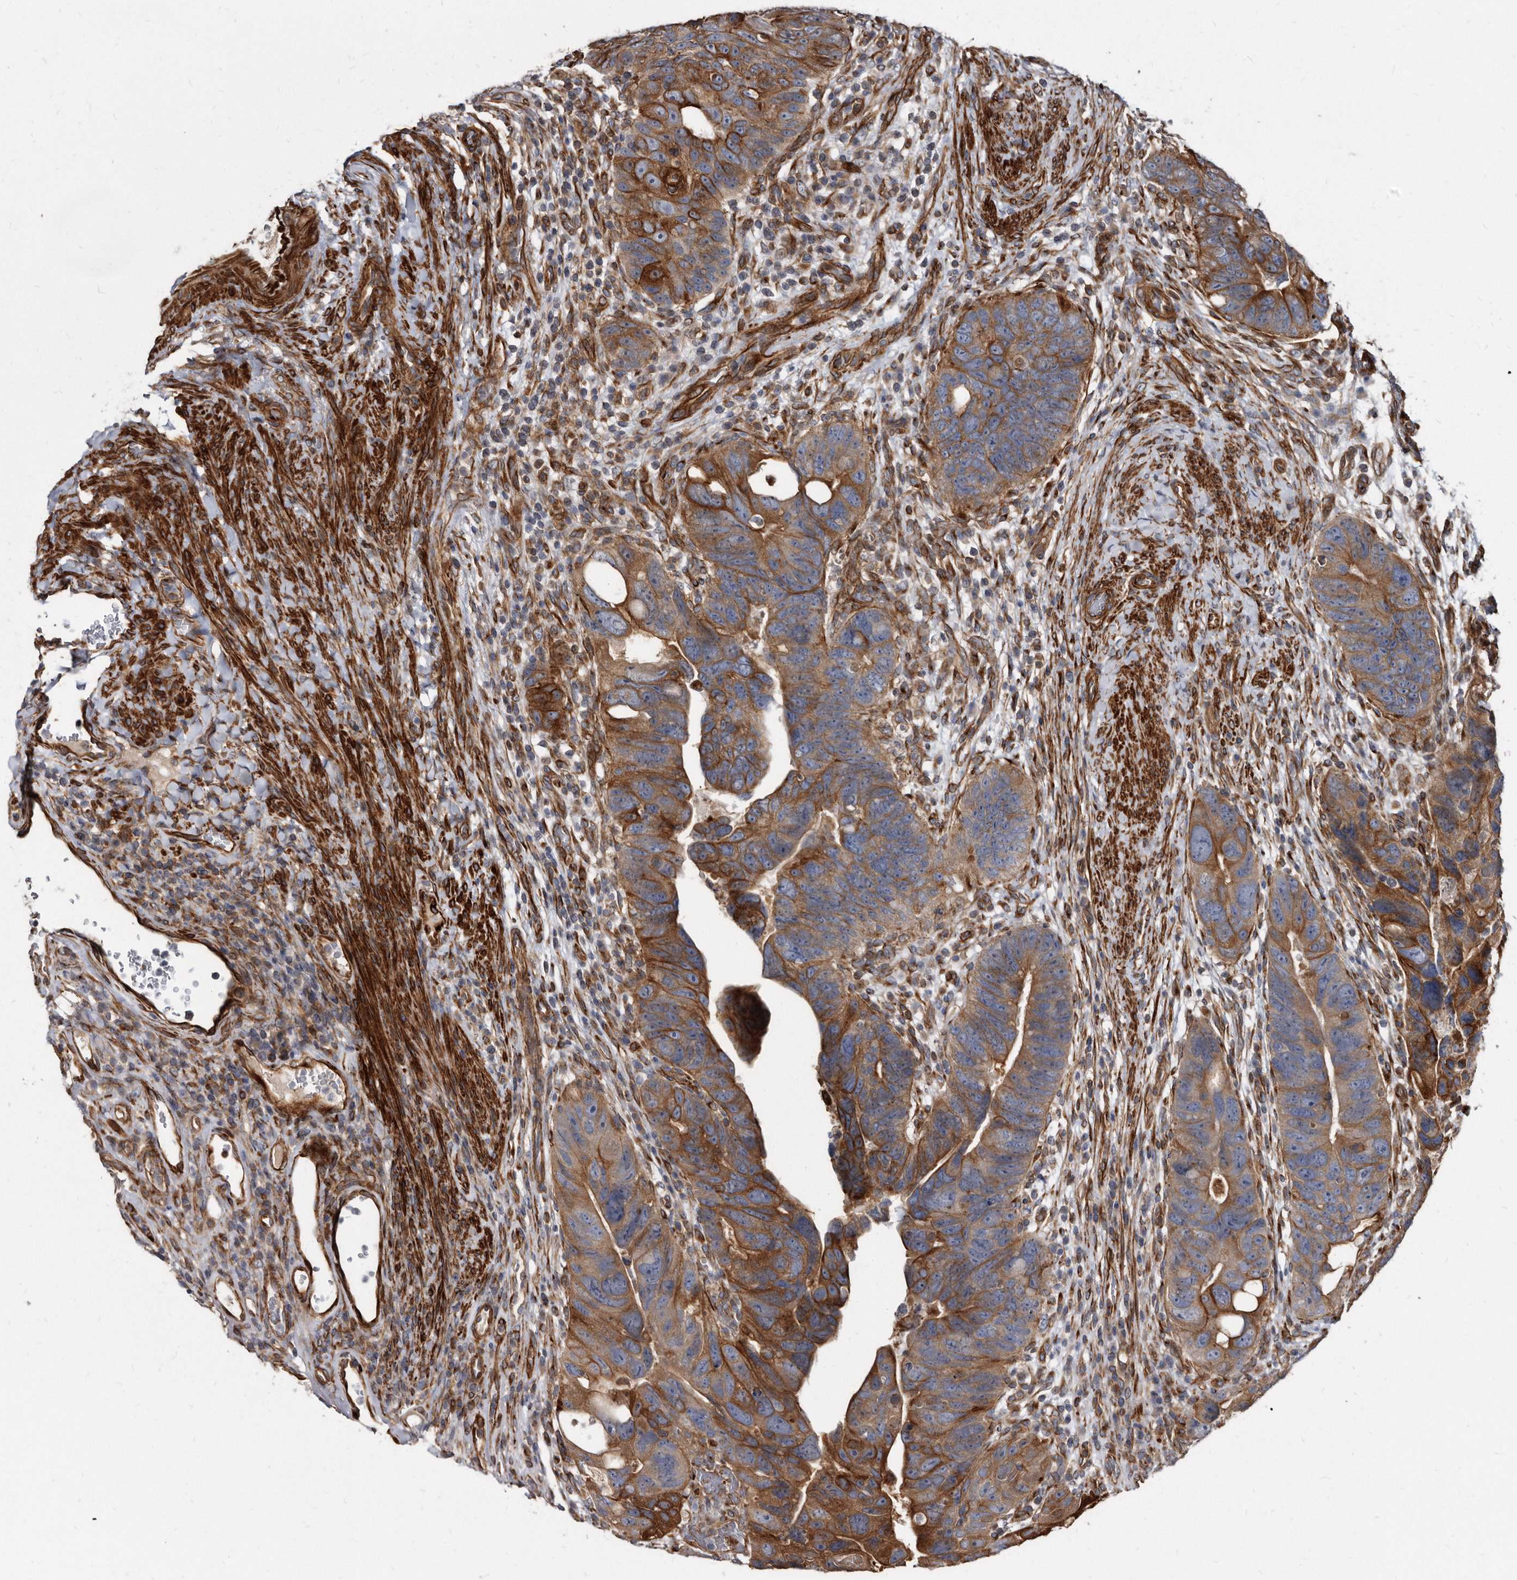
{"staining": {"intensity": "strong", "quantity": ">75%", "location": "cytoplasmic/membranous"}, "tissue": "colorectal cancer", "cell_type": "Tumor cells", "image_type": "cancer", "snomed": [{"axis": "morphology", "description": "Adenocarcinoma, NOS"}, {"axis": "topography", "description": "Rectum"}], "caption": "Protein expression analysis of human colorectal cancer (adenocarcinoma) reveals strong cytoplasmic/membranous positivity in about >75% of tumor cells. The staining was performed using DAB (3,3'-diaminobenzidine), with brown indicating positive protein expression. Nuclei are stained blue with hematoxylin.", "gene": "KCTD20", "patient": {"sex": "male", "age": 59}}